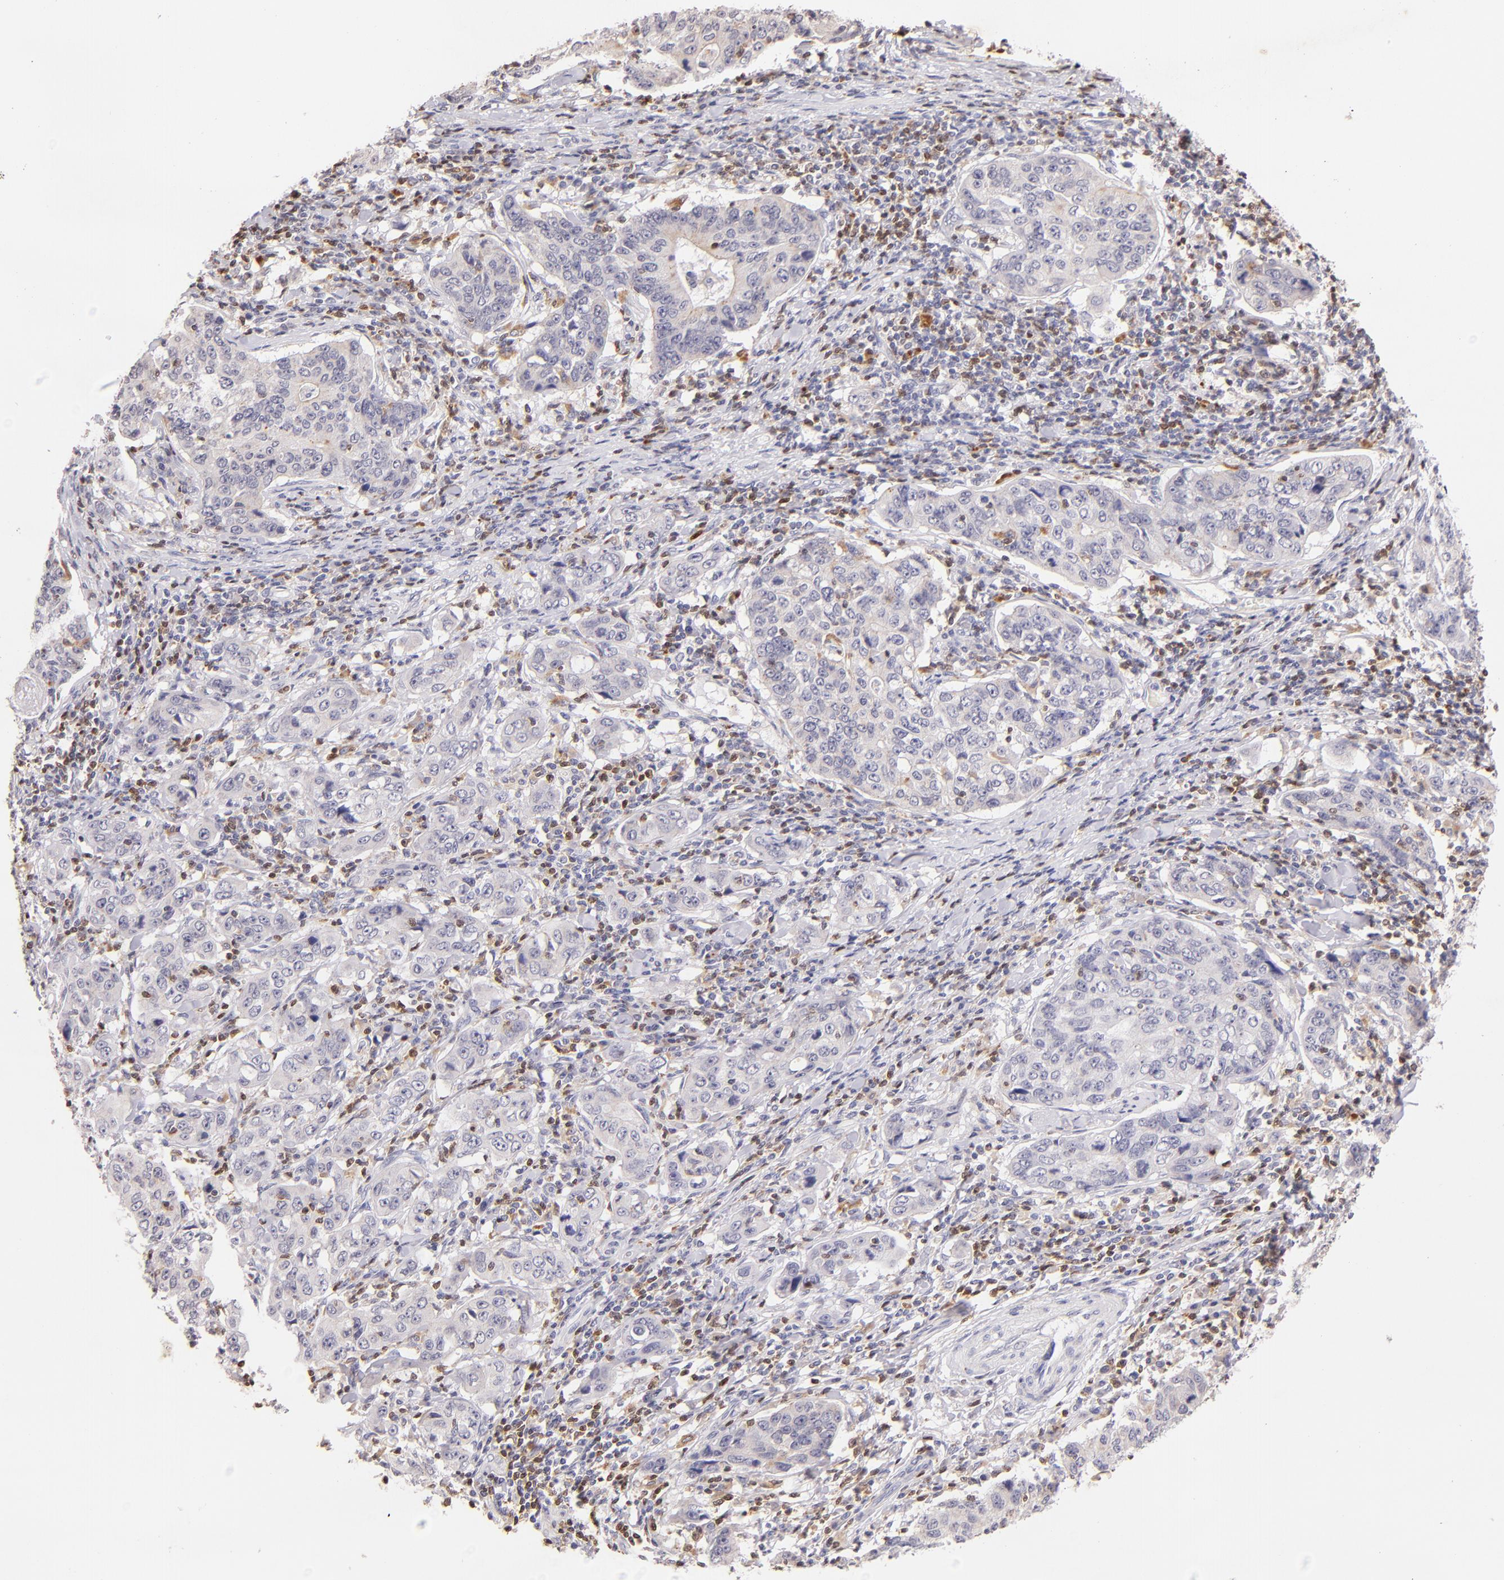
{"staining": {"intensity": "negative", "quantity": "none", "location": "none"}, "tissue": "stomach cancer", "cell_type": "Tumor cells", "image_type": "cancer", "snomed": [{"axis": "morphology", "description": "Adenocarcinoma, NOS"}, {"axis": "topography", "description": "Esophagus"}, {"axis": "topography", "description": "Stomach"}], "caption": "Stomach cancer was stained to show a protein in brown. There is no significant staining in tumor cells.", "gene": "ZAP70", "patient": {"sex": "male", "age": 74}}